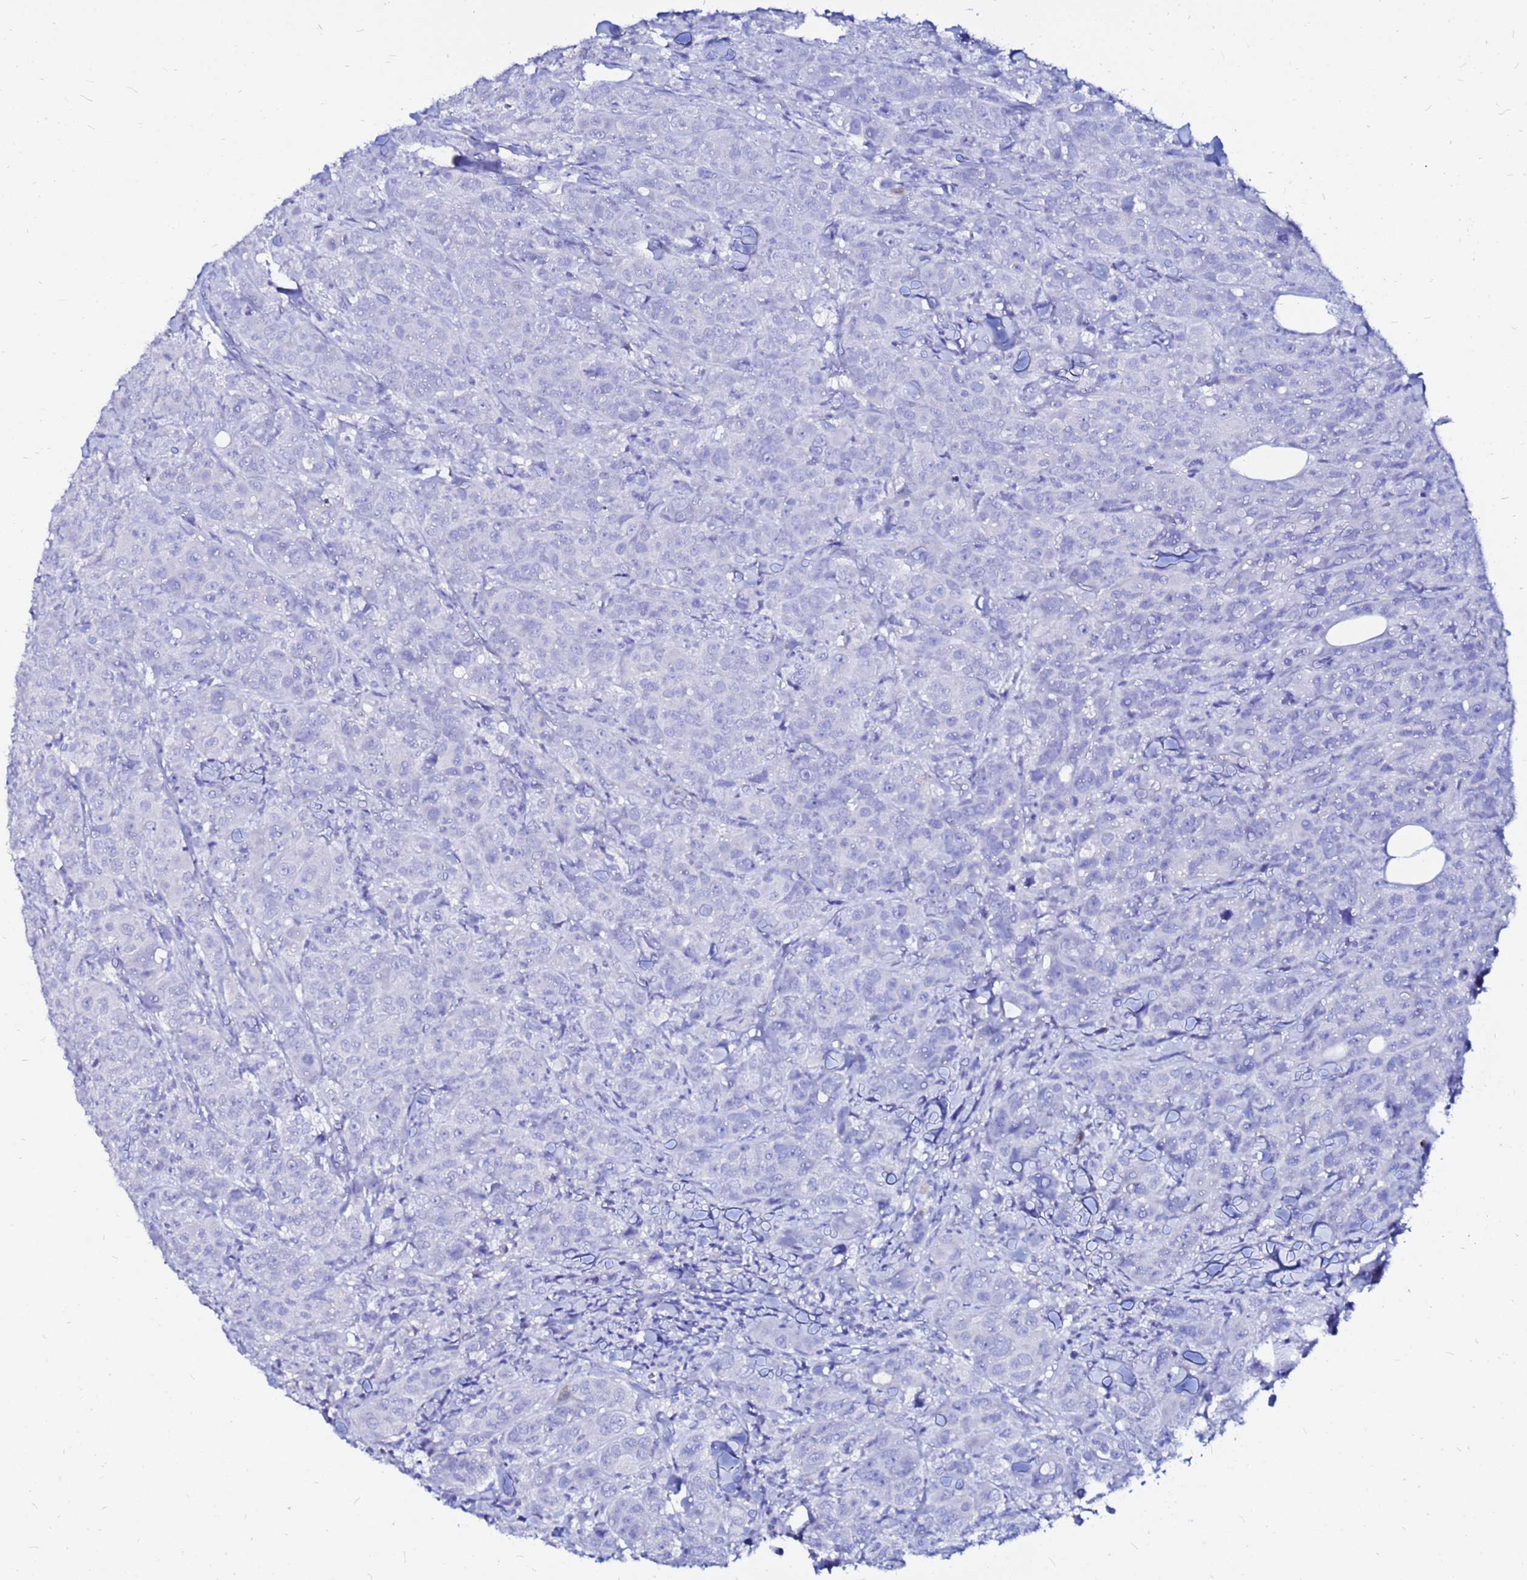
{"staining": {"intensity": "negative", "quantity": "none", "location": "none"}, "tissue": "breast cancer", "cell_type": "Tumor cells", "image_type": "cancer", "snomed": [{"axis": "morphology", "description": "Duct carcinoma"}, {"axis": "topography", "description": "Breast"}], "caption": "Protein analysis of intraductal carcinoma (breast) displays no significant staining in tumor cells.", "gene": "PPP1R14C", "patient": {"sex": "female", "age": 43}}